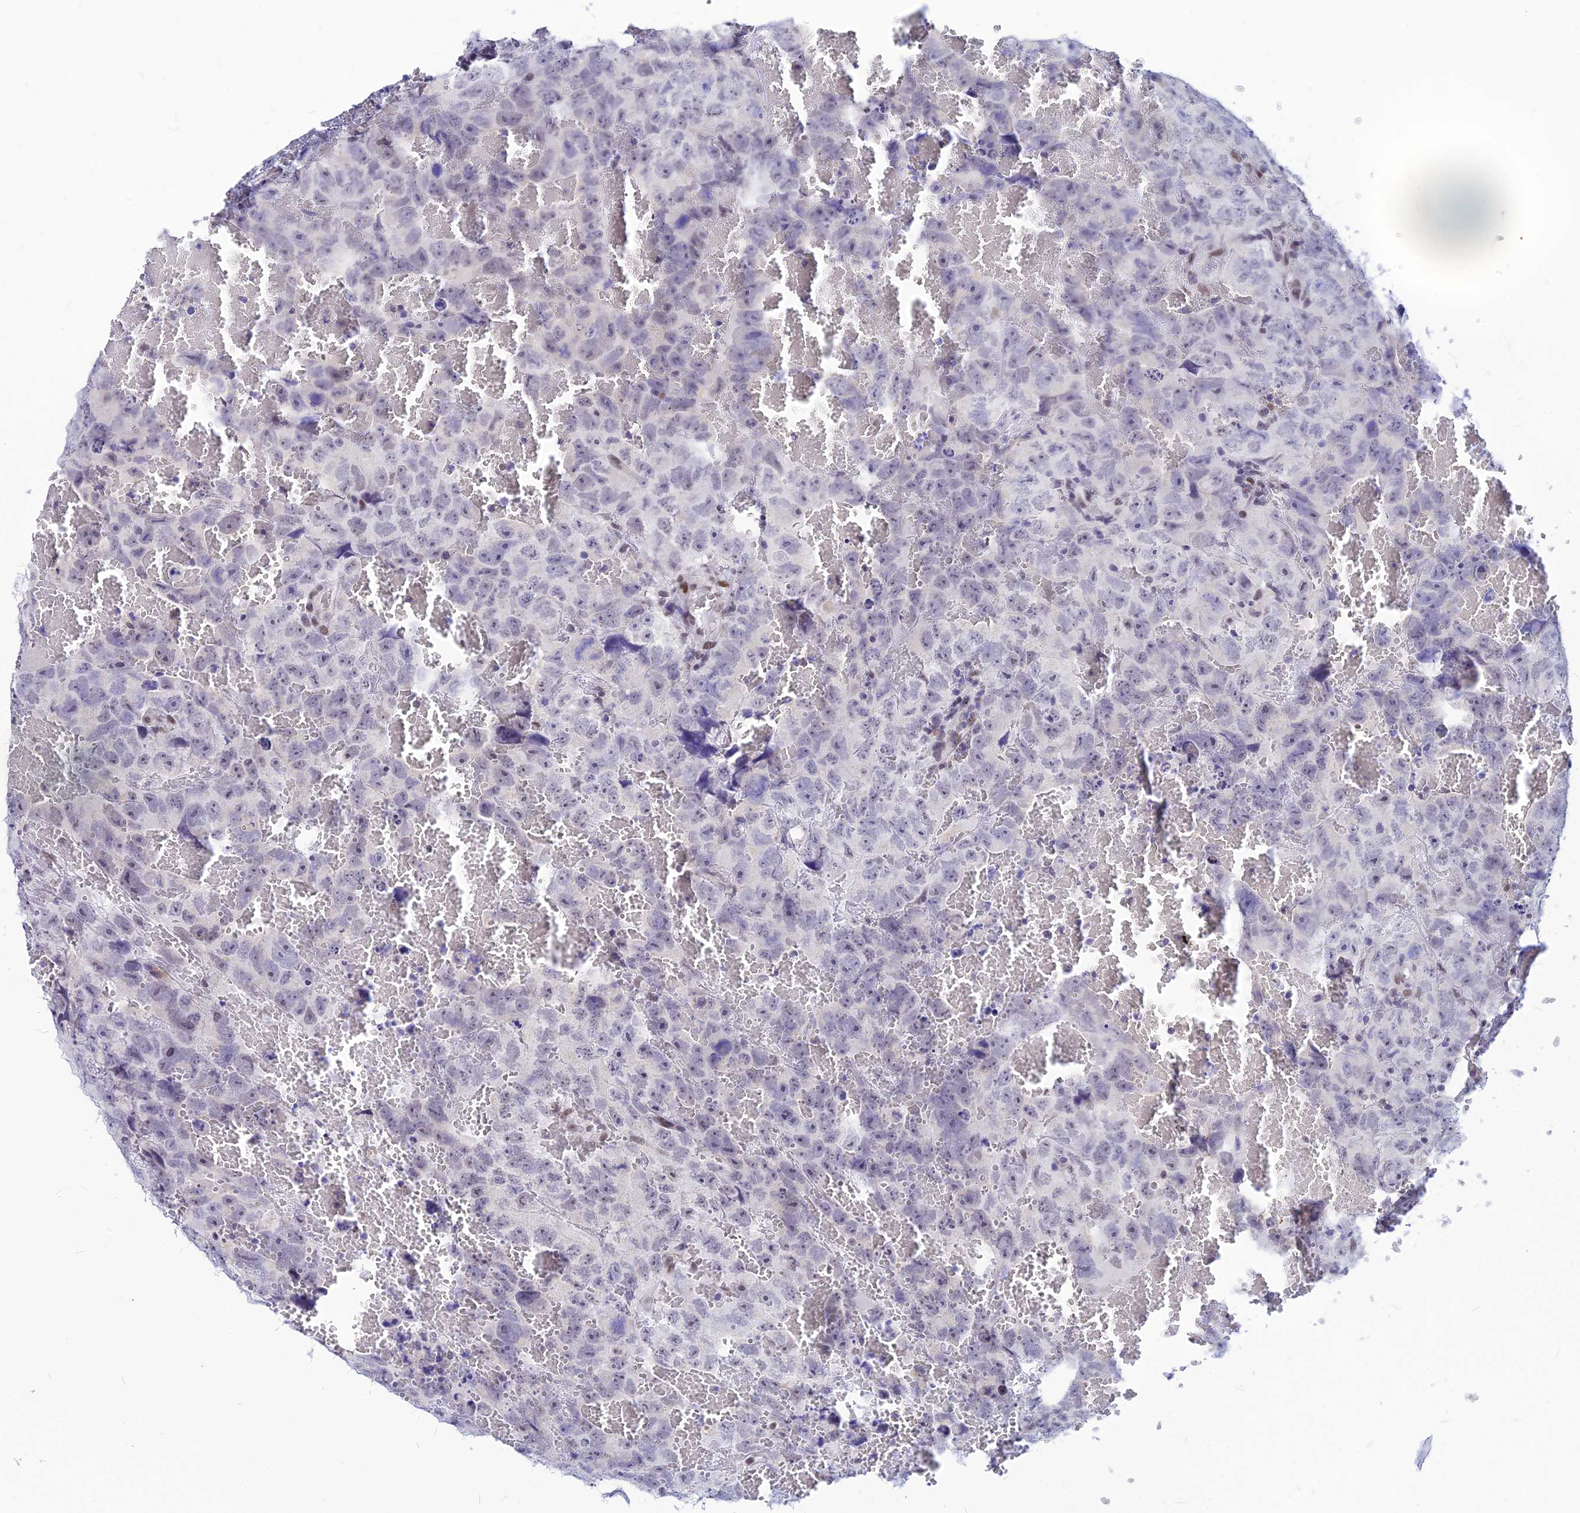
{"staining": {"intensity": "weak", "quantity": "25%-75%", "location": "nuclear"}, "tissue": "testis cancer", "cell_type": "Tumor cells", "image_type": "cancer", "snomed": [{"axis": "morphology", "description": "Carcinoma, Embryonal, NOS"}, {"axis": "topography", "description": "Testis"}], "caption": "About 25%-75% of tumor cells in human embryonal carcinoma (testis) show weak nuclear protein expression as visualized by brown immunohistochemical staining.", "gene": "KCTD13", "patient": {"sex": "male", "age": 45}}